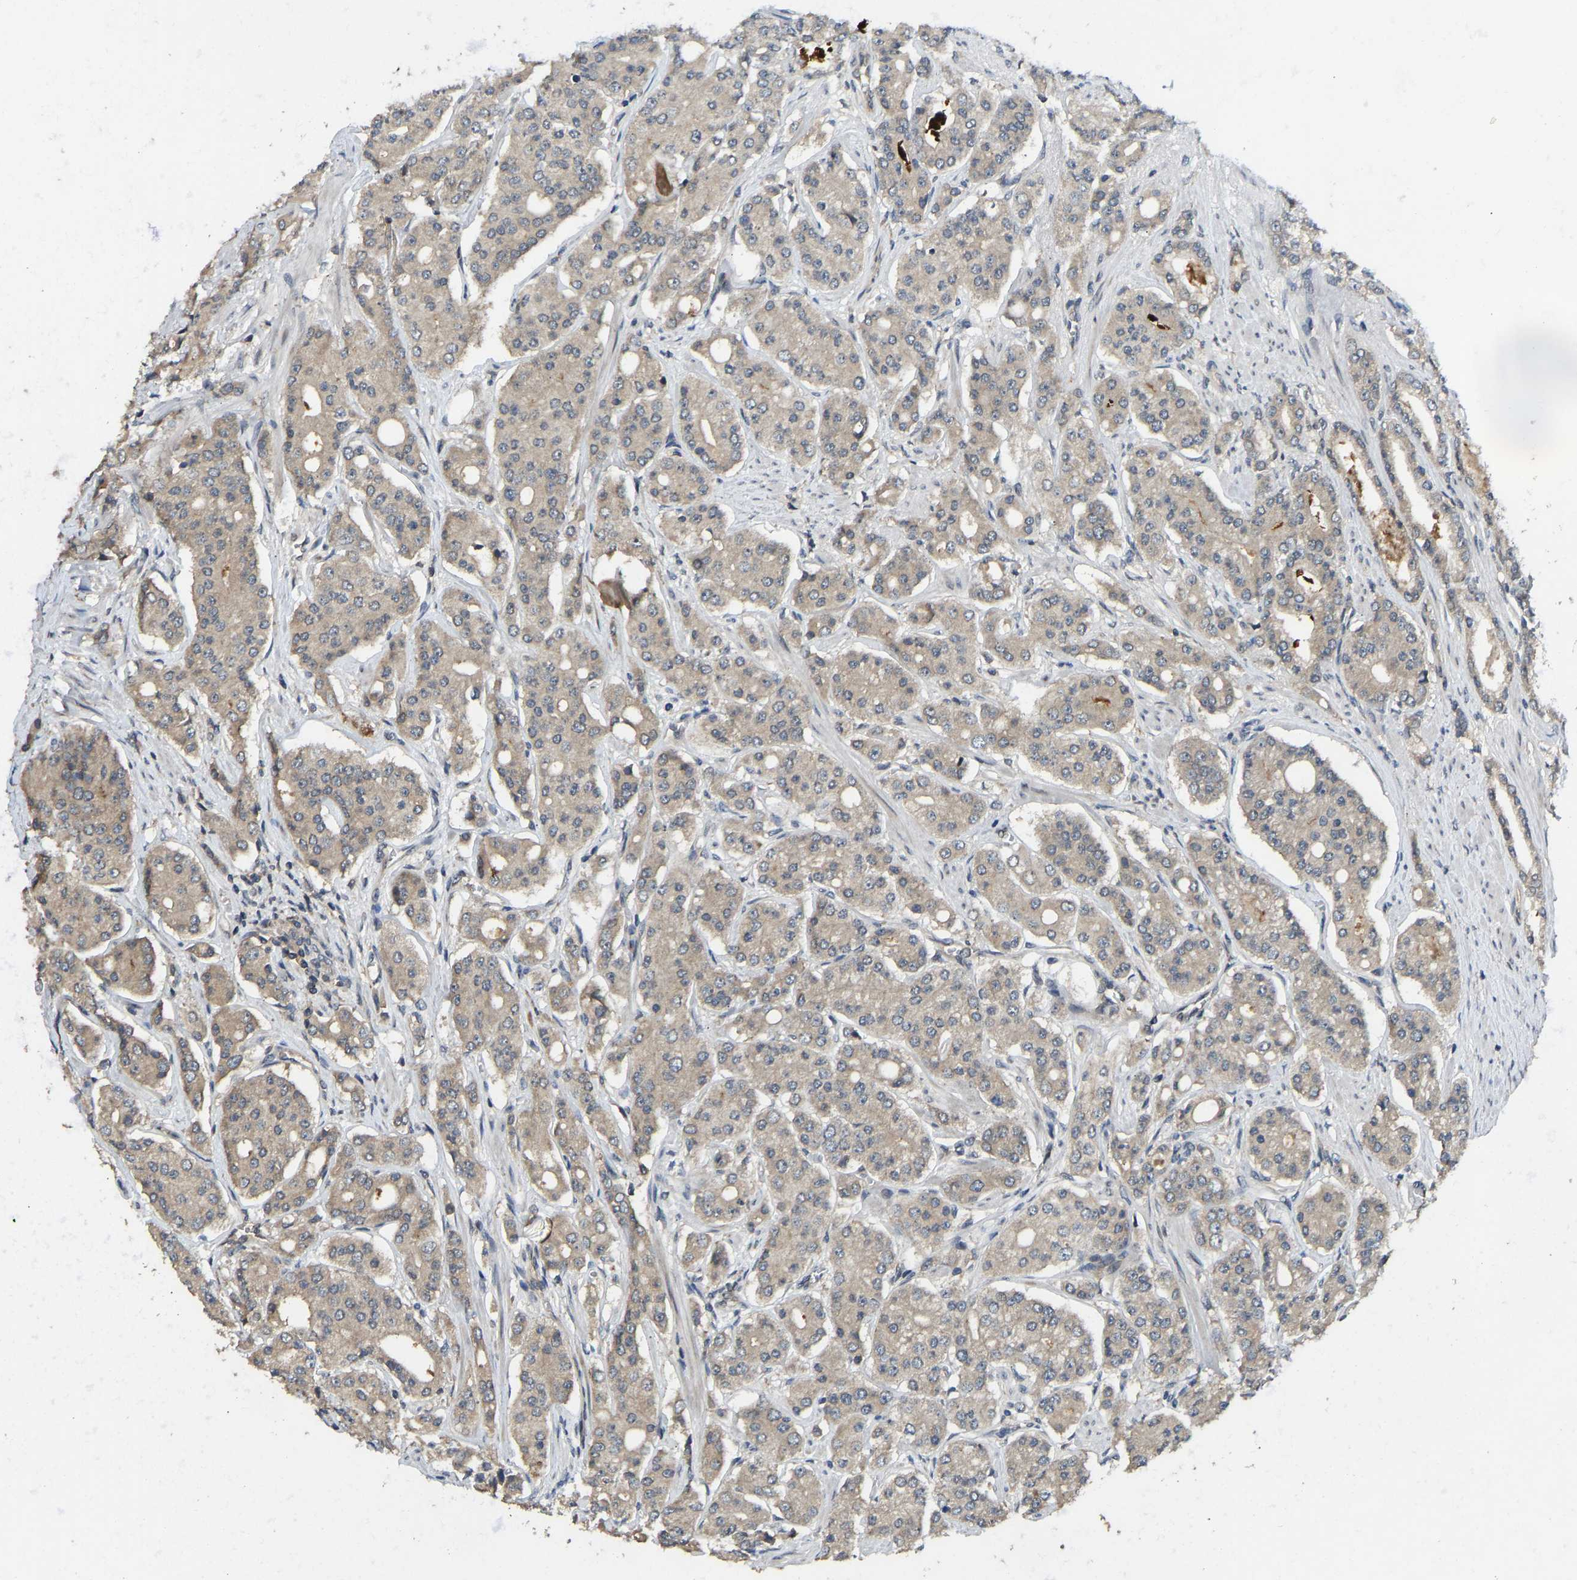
{"staining": {"intensity": "moderate", "quantity": ">75%", "location": "cytoplasmic/membranous"}, "tissue": "prostate cancer", "cell_type": "Tumor cells", "image_type": "cancer", "snomed": [{"axis": "morphology", "description": "Adenocarcinoma, High grade"}, {"axis": "topography", "description": "Prostate"}], "caption": "Protein expression analysis of human prostate cancer reveals moderate cytoplasmic/membranous staining in about >75% of tumor cells.", "gene": "NDRG3", "patient": {"sex": "male", "age": 71}}